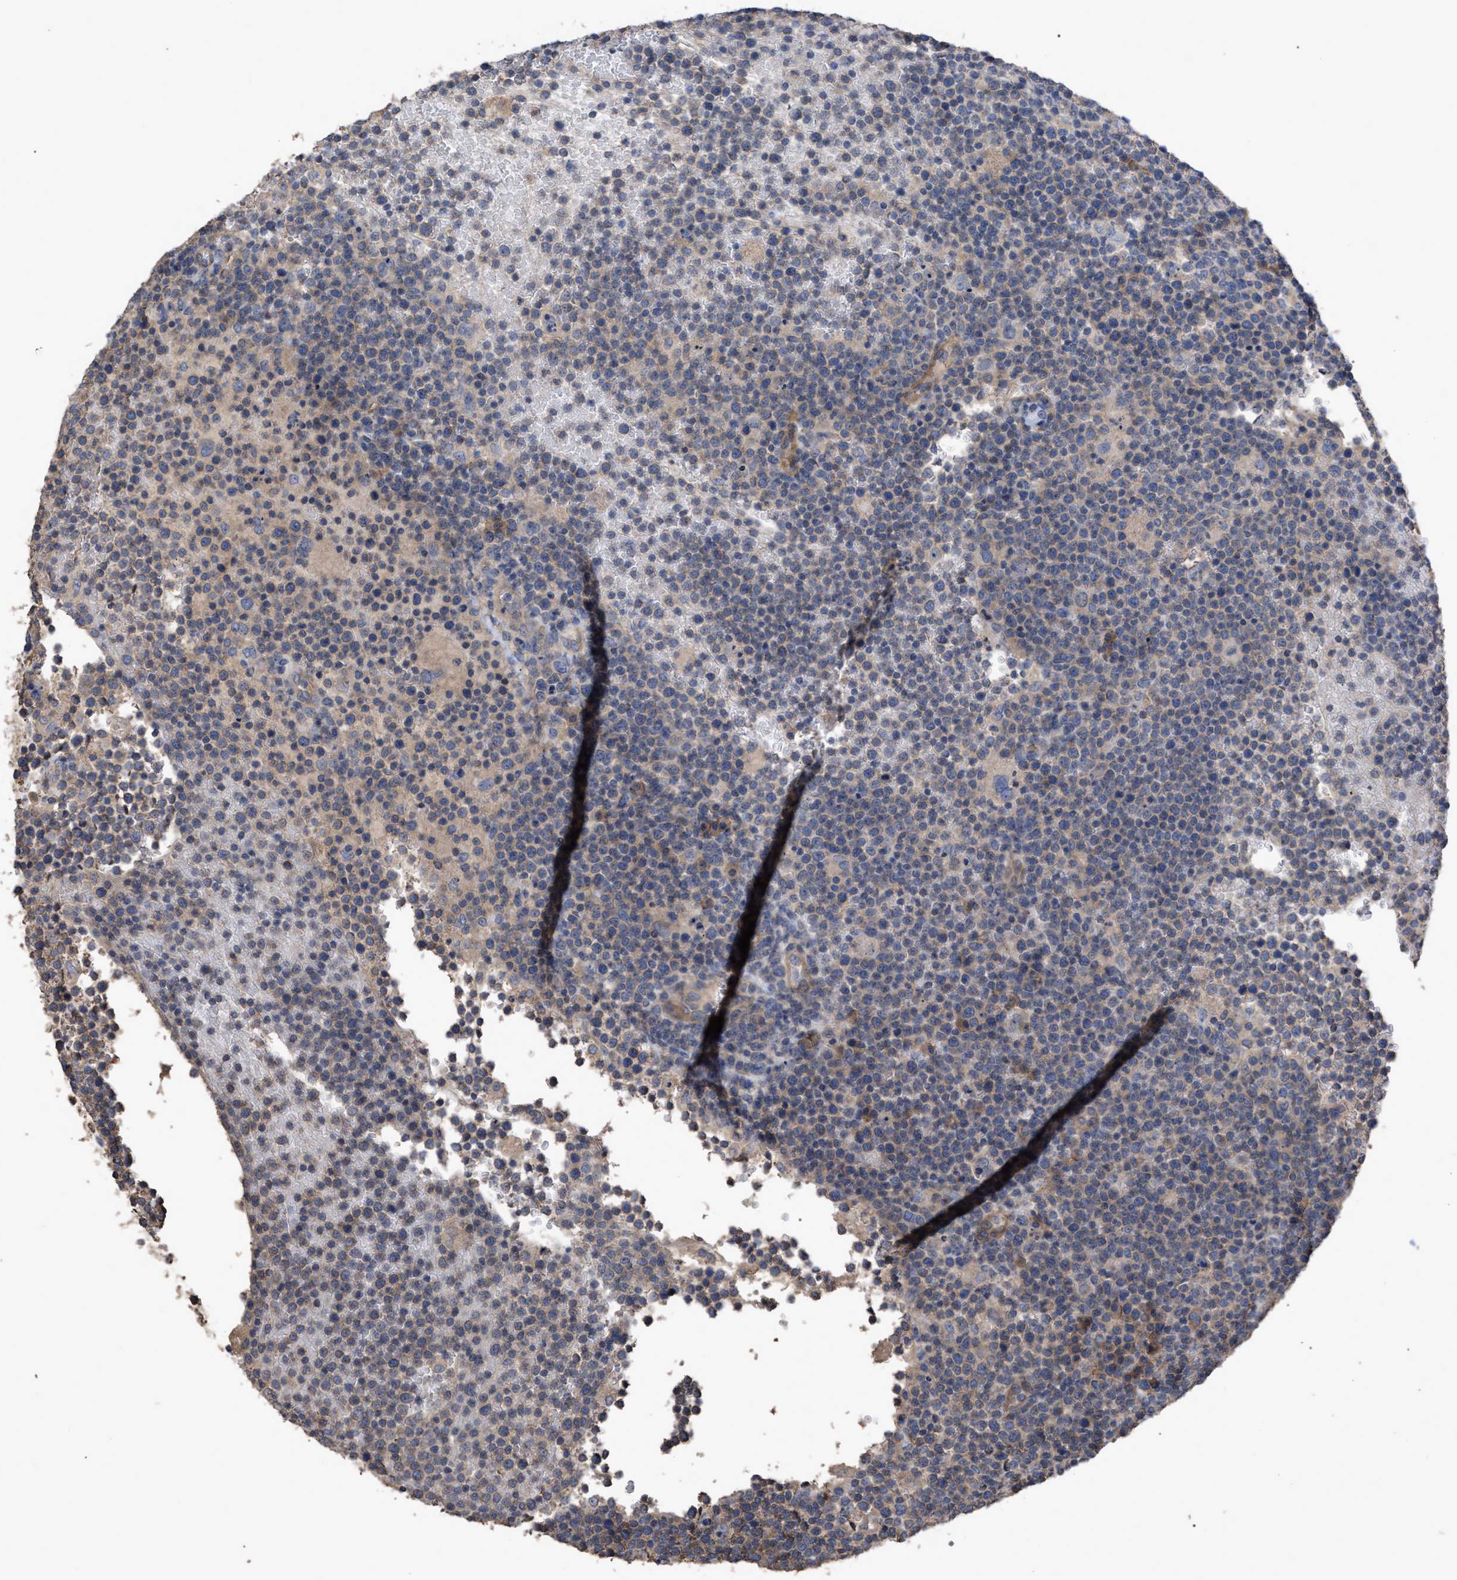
{"staining": {"intensity": "weak", "quantity": ">75%", "location": "cytoplasmic/membranous"}, "tissue": "lymphoma", "cell_type": "Tumor cells", "image_type": "cancer", "snomed": [{"axis": "morphology", "description": "Malignant lymphoma, non-Hodgkin's type, High grade"}, {"axis": "topography", "description": "Lymph node"}], "caption": "High-magnification brightfield microscopy of lymphoma stained with DAB (brown) and counterstained with hematoxylin (blue). tumor cells exhibit weak cytoplasmic/membranous staining is seen in approximately>75% of cells.", "gene": "BTN2A1", "patient": {"sex": "male", "age": 61}}